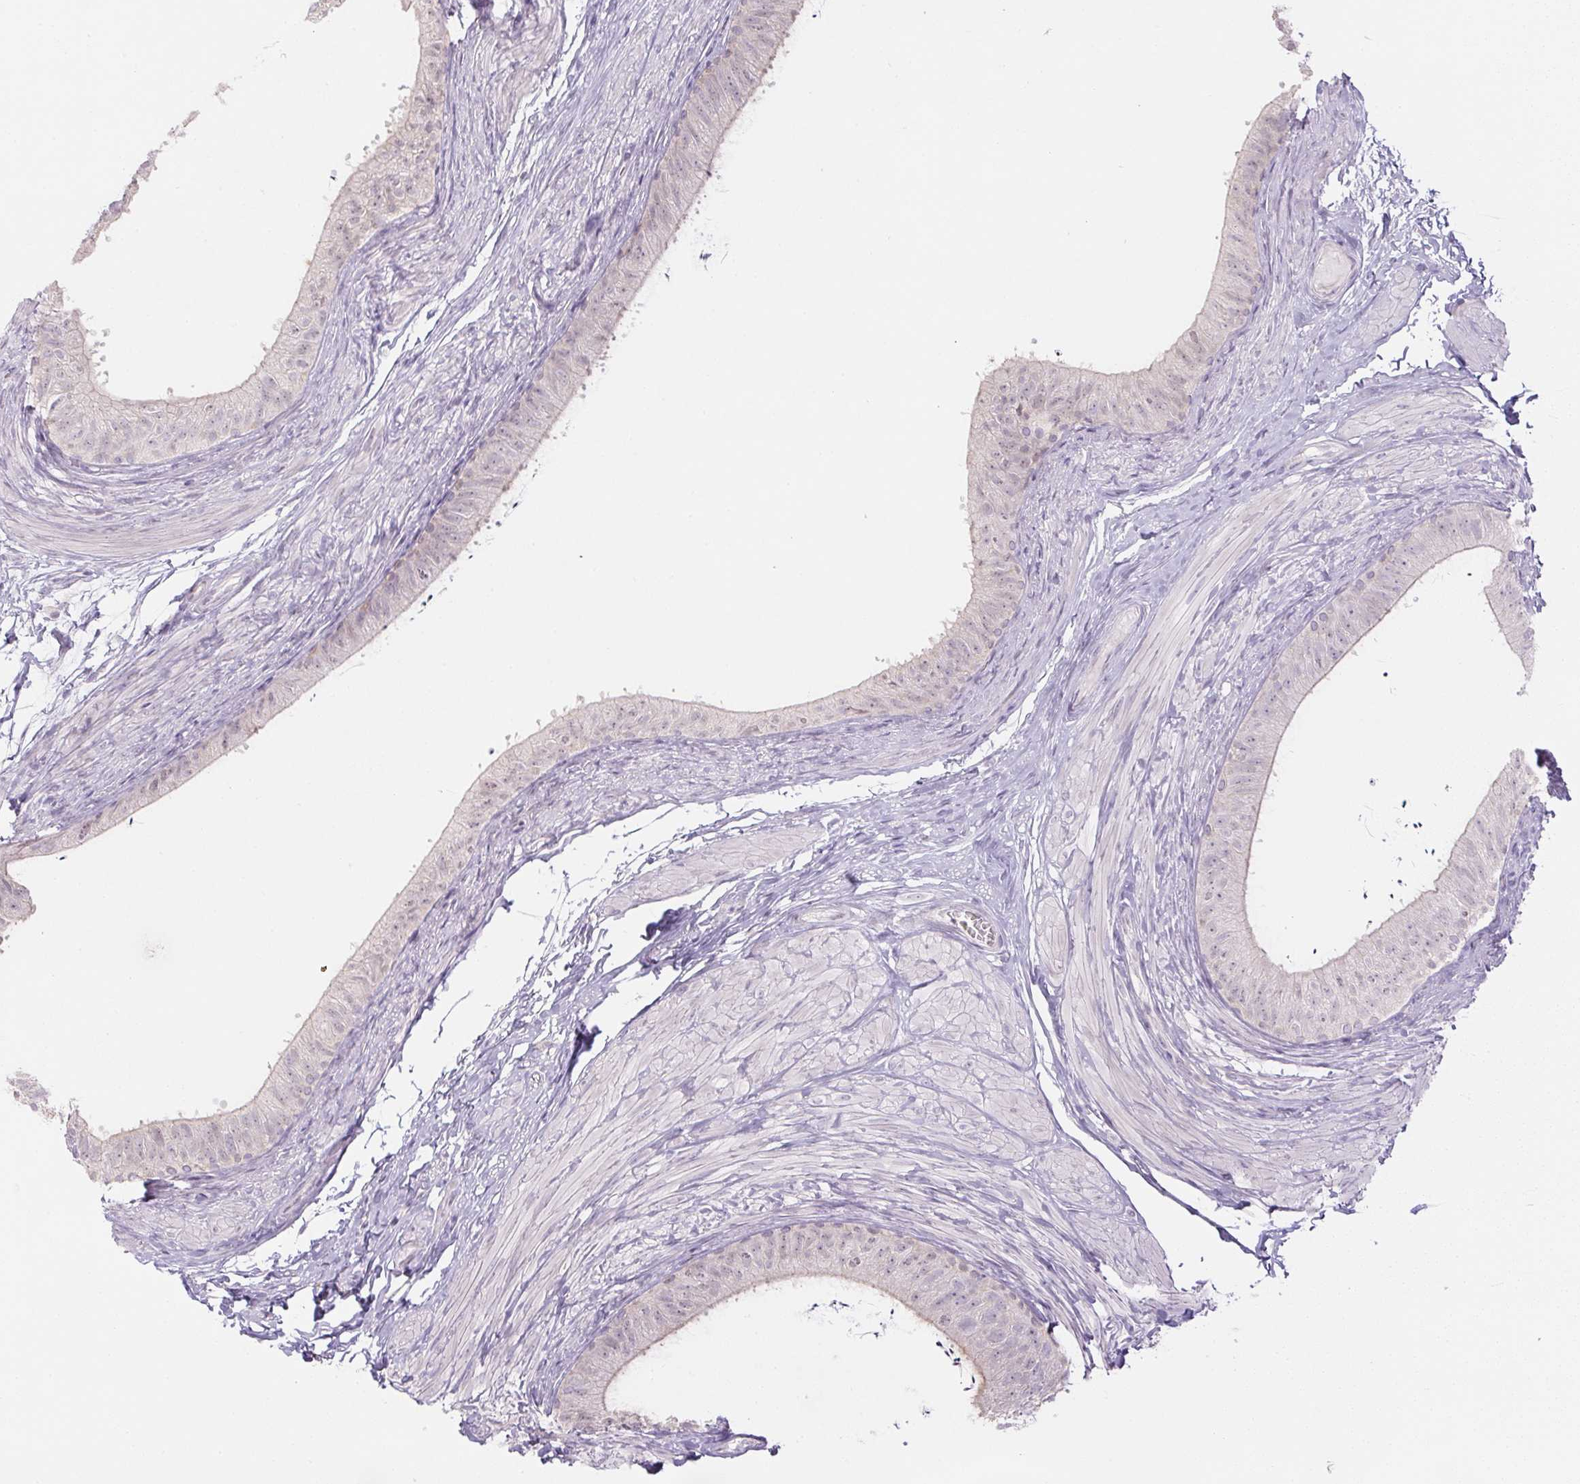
{"staining": {"intensity": "negative", "quantity": "none", "location": "none"}, "tissue": "epididymis", "cell_type": "Glandular cells", "image_type": "normal", "snomed": [{"axis": "morphology", "description": "Normal tissue, NOS"}, {"axis": "topography", "description": "Epididymis, spermatic cord, NOS"}, {"axis": "topography", "description": "Epididymis"}, {"axis": "topography", "description": "Peripheral nerve tissue"}], "caption": "Protein analysis of normal epididymis displays no significant staining in glandular cells. Nuclei are stained in blue.", "gene": "CTCFL", "patient": {"sex": "male", "age": 29}}